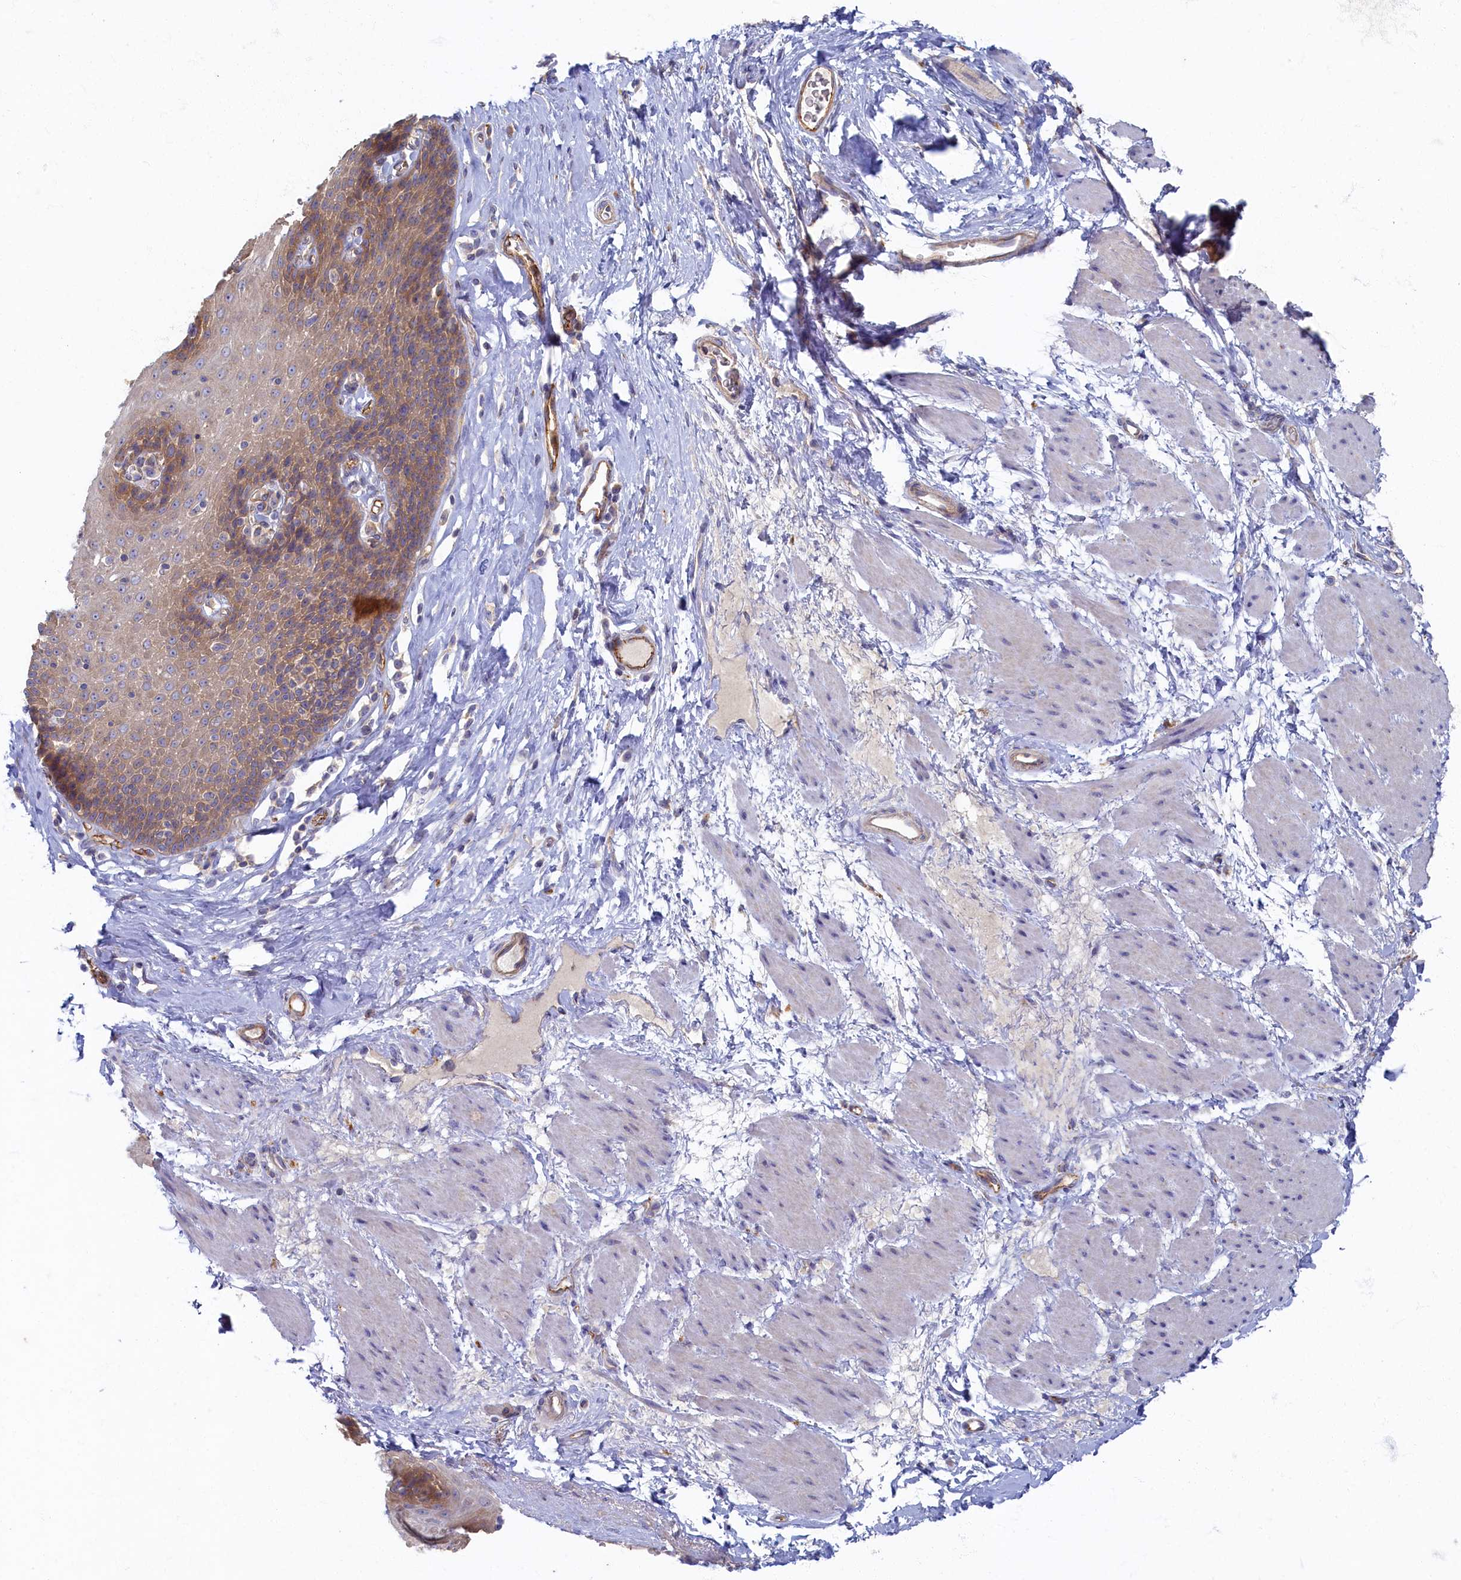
{"staining": {"intensity": "moderate", "quantity": "25%-75%", "location": "cytoplasmic/membranous"}, "tissue": "esophagus", "cell_type": "Squamous epithelial cells", "image_type": "normal", "snomed": [{"axis": "morphology", "description": "Normal tissue, NOS"}, {"axis": "topography", "description": "Esophagus"}], "caption": "Human esophagus stained for a protein (brown) reveals moderate cytoplasmic/membranous positive expression in approximately 25%-75% of squamous epithelial cells.", "gene": "PSMG2", "patient": {"sex": "female", "age": 61}}